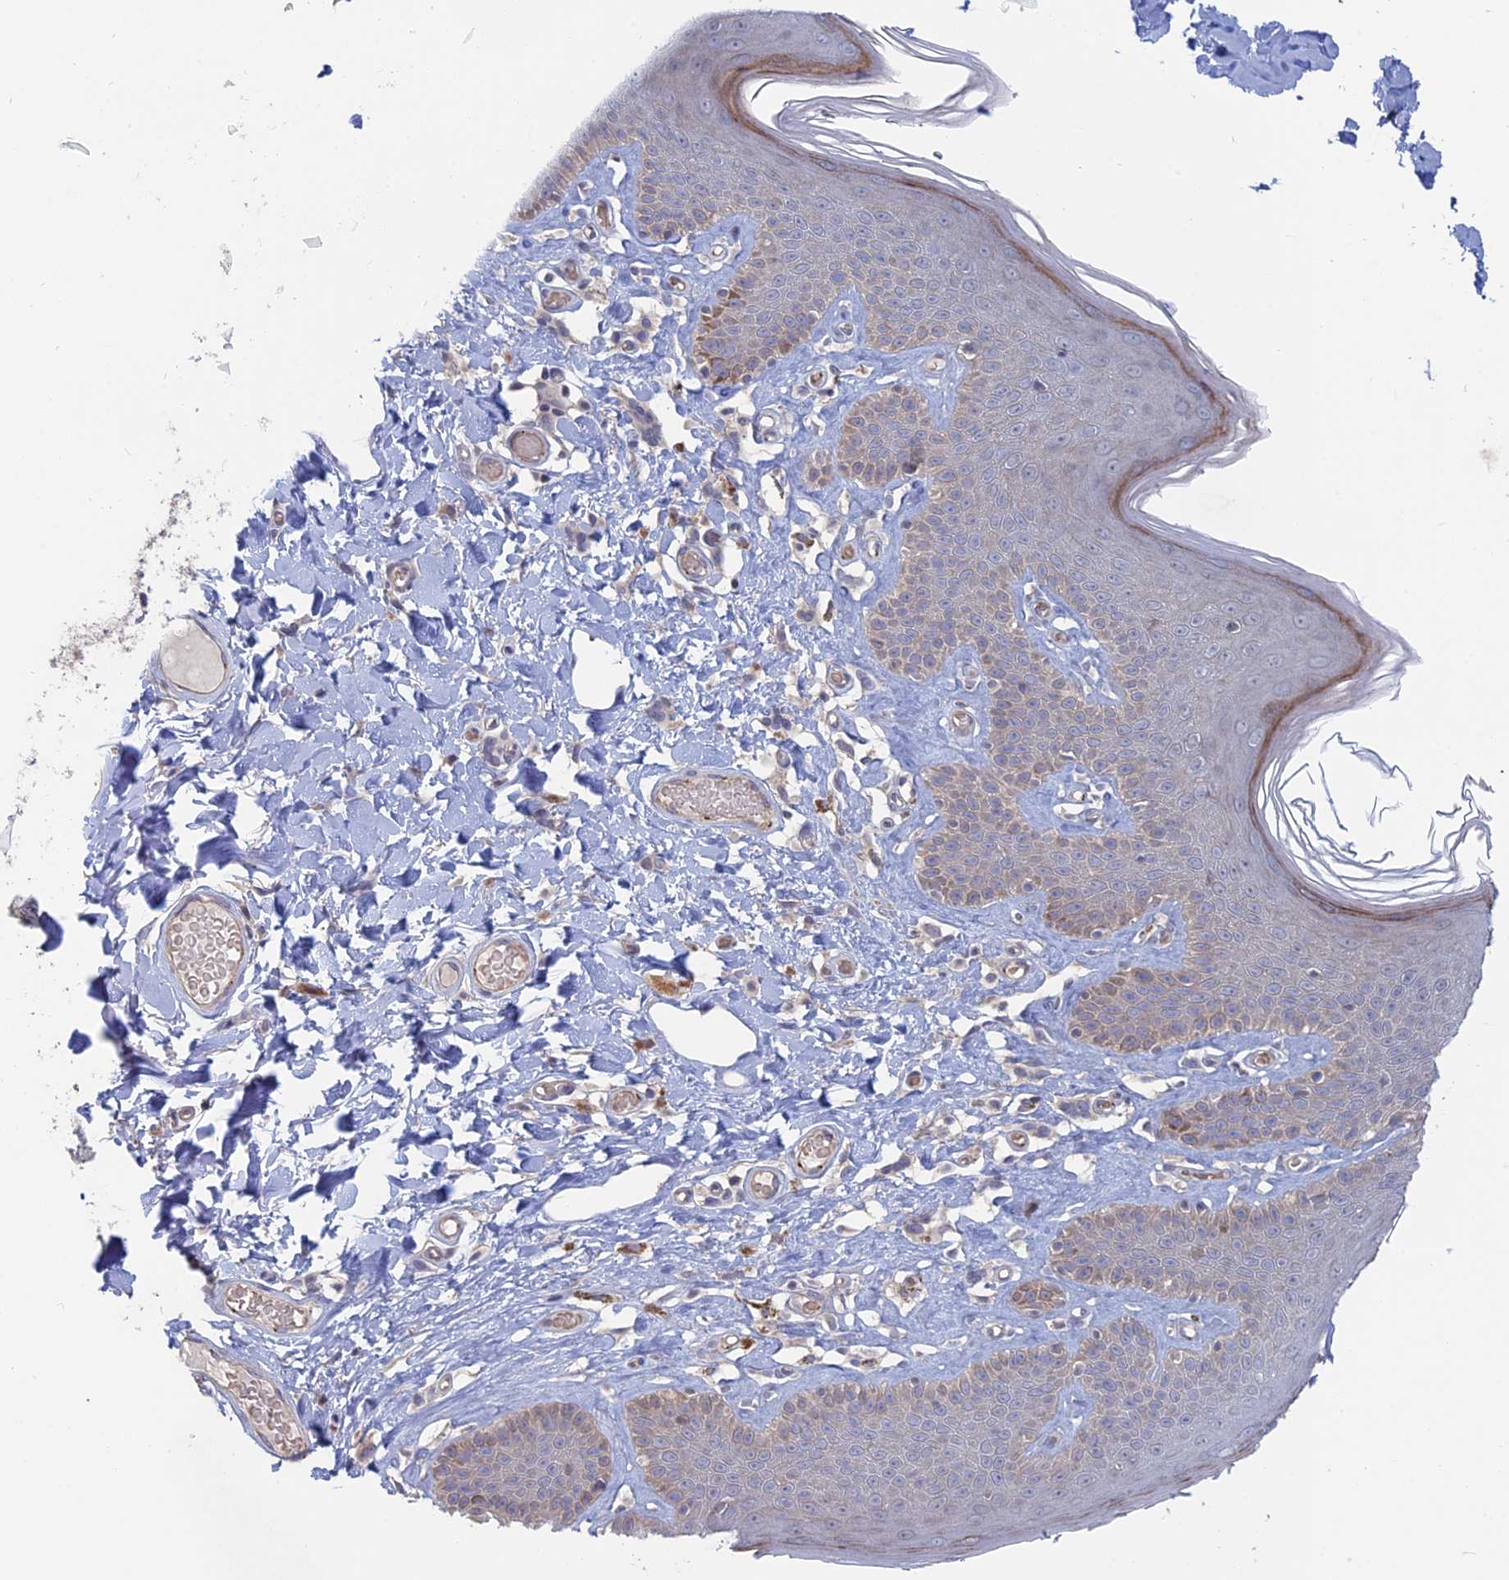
{"staining": {"intensity": "weak", "quantity": "<25%", "location": "cytoplasmic/membranous"}, "tissue": "skin", "cell_type": "Epidermal cells", "image_type": "normal", "snomed": [{"axis": "morphology", "description": "Normal tissue, NOS"}, {"axis": "topography", "description": "Vulva"}], "caption": "This micrograph is of benign skin stained with immunohistochemistry (IHC) to label a protein in brown with the nuclei are counter-stained blue. There is no staining in epidermal cells.", "gene": "TBC1D30", "patient": {"sex": "female", "age": 73}}